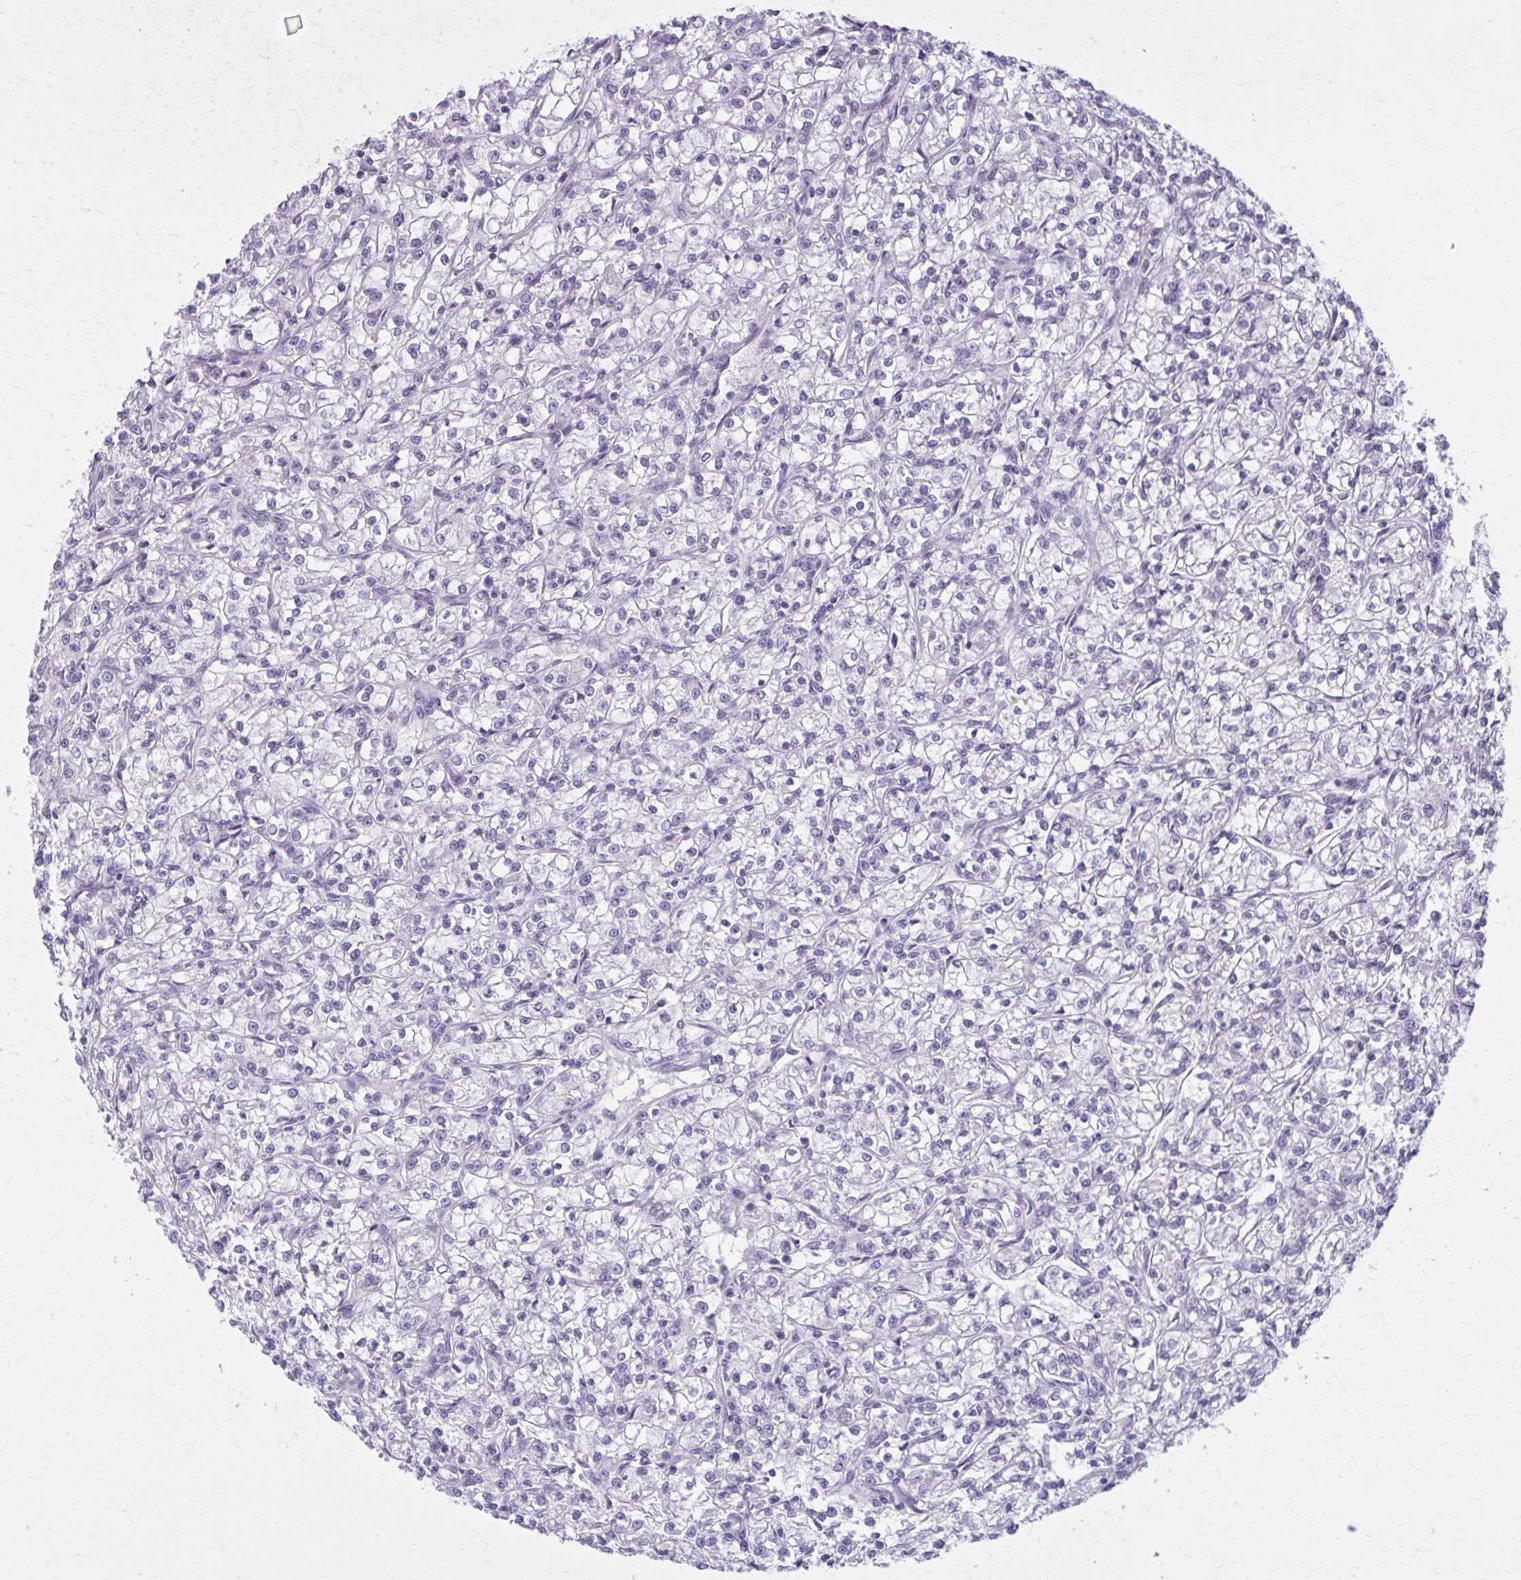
{"staining": {"intensity": "negative", "quantity": "none", "location": "none"}, "tissue": "renal cancer", "cell_type": "Tumor cells", "image_type": "cancer", "snomed": [{"axis": "morphology", "description": "Adenocarcinoma, NOS"}, {"axis": "topography", "description": "Kidney"}], "caption": "High magnification brightfield microscopy of renal cancer (adenocarcinoma) stained with DAB (brown) and counterstained with hematoxylin (blue): tumor cells show no significant expression.", "gene": "NUMBL", "patient": {"sex": "female", "age": 59}}